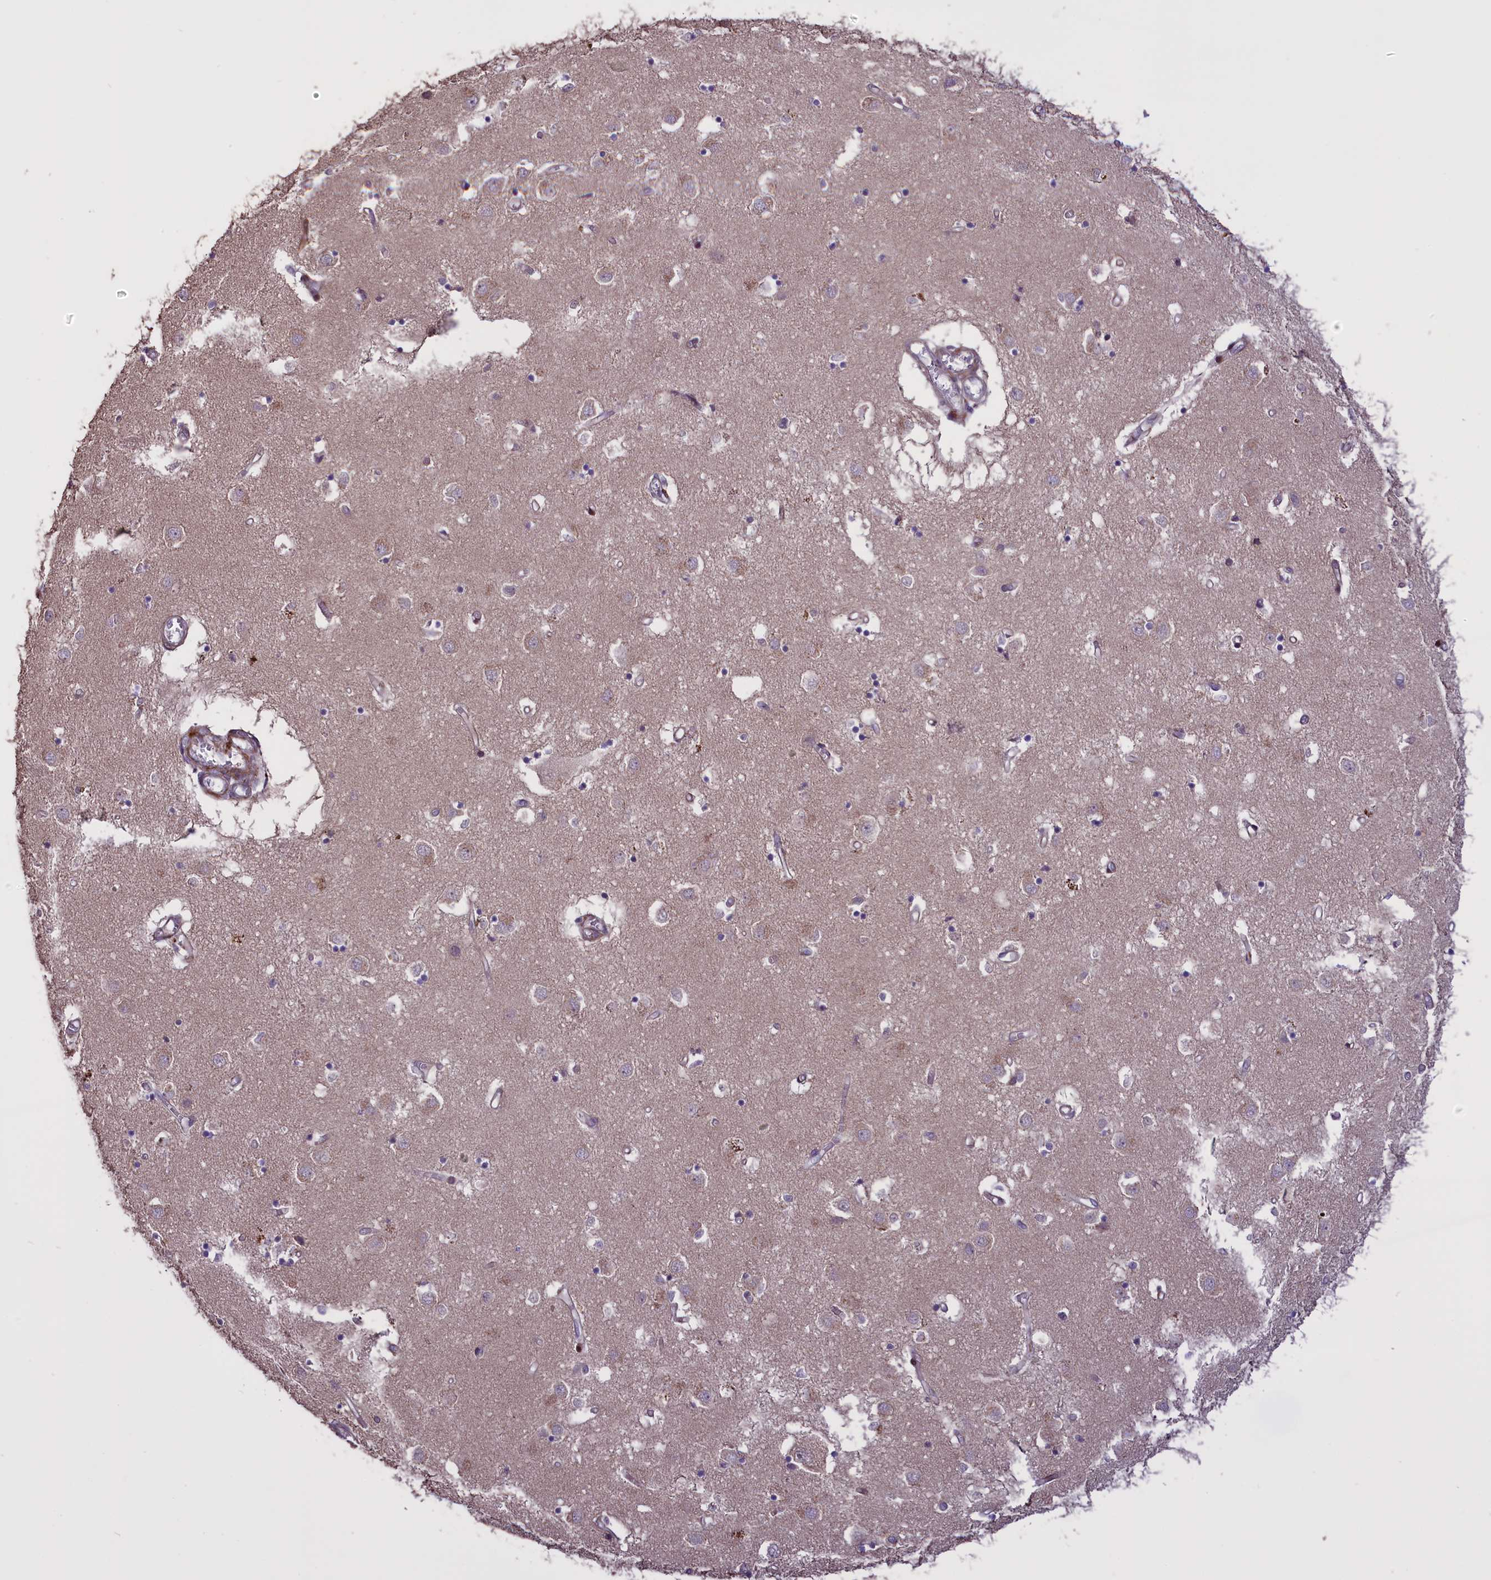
{"staining": {"intensity": "negative", "quantity": "none", "location": "none"}, "tissue": "caudate", "cell_type": "Glial cells", "image_type": "normal", "snomed": [{"axis": "morphology", "description": "Normal tissue, NOS"}, {"axis": "topography", "description": "Lateral ventricle wall"}], "caption": "This image is of normal caudate stained with IHC to label a protein in brown with the nuclei are counter-stained blue. There is no positivity in glial cells.", "gene": "ENHO", "patient": {"sex": "male", "age": 70}}